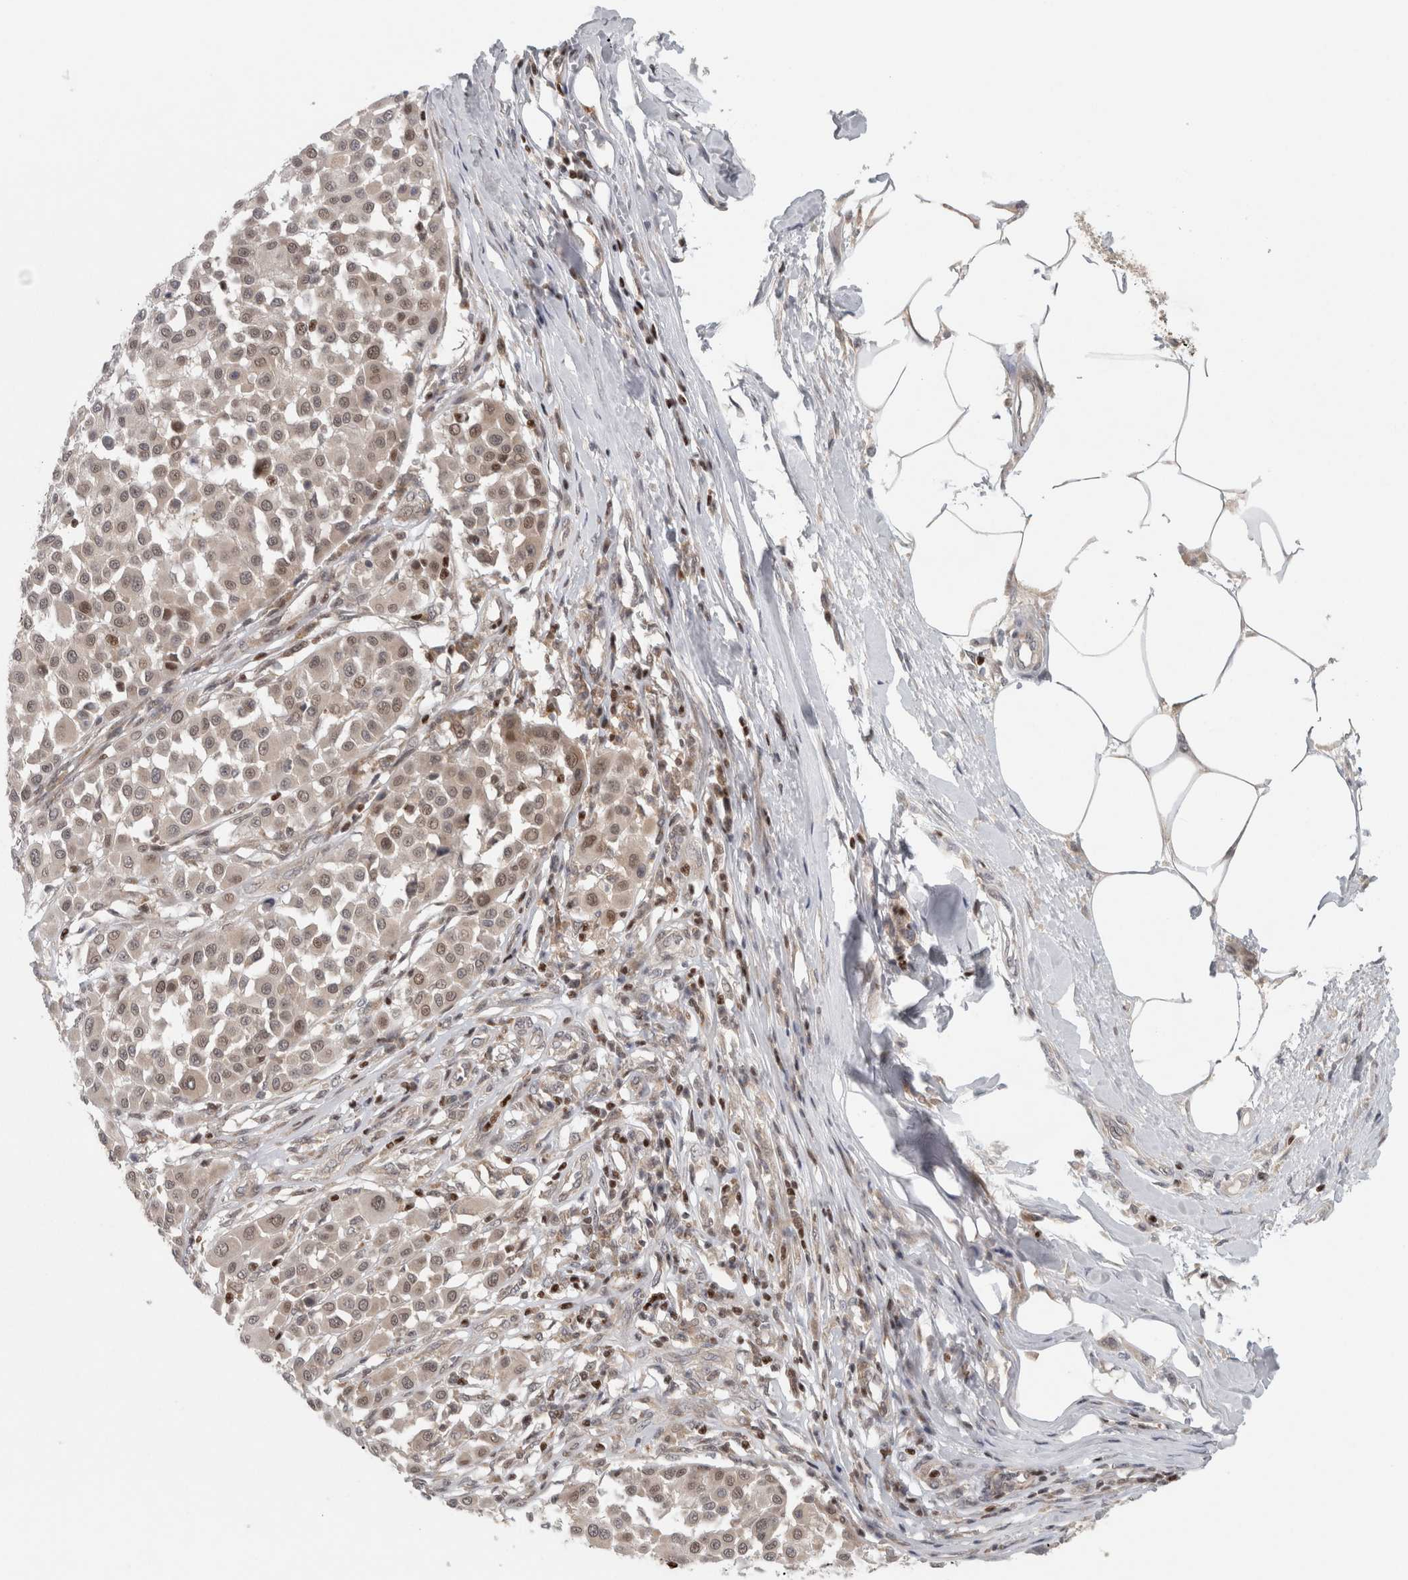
{"staining": {"intensity": "weak", "quantity": "25%-75%", "location": "nuclear"}, "tissue": "melanoma", "cell_type": "Tumor cells", "image_type": "cancer", "snomed": [{"axis": "morphology", "description": "Malignant melanoma, Metastatic site"}, {"axis": "topography", "description": "Soft tissue"}], "caption": "Protein analysis of malignant melanoma (metastatic site) tissue displays weak nuclear positivity in approximately 25%-75% of tumor cells.", "gene": "KDM8", "patient": {"sex": "male", "age": 41}}